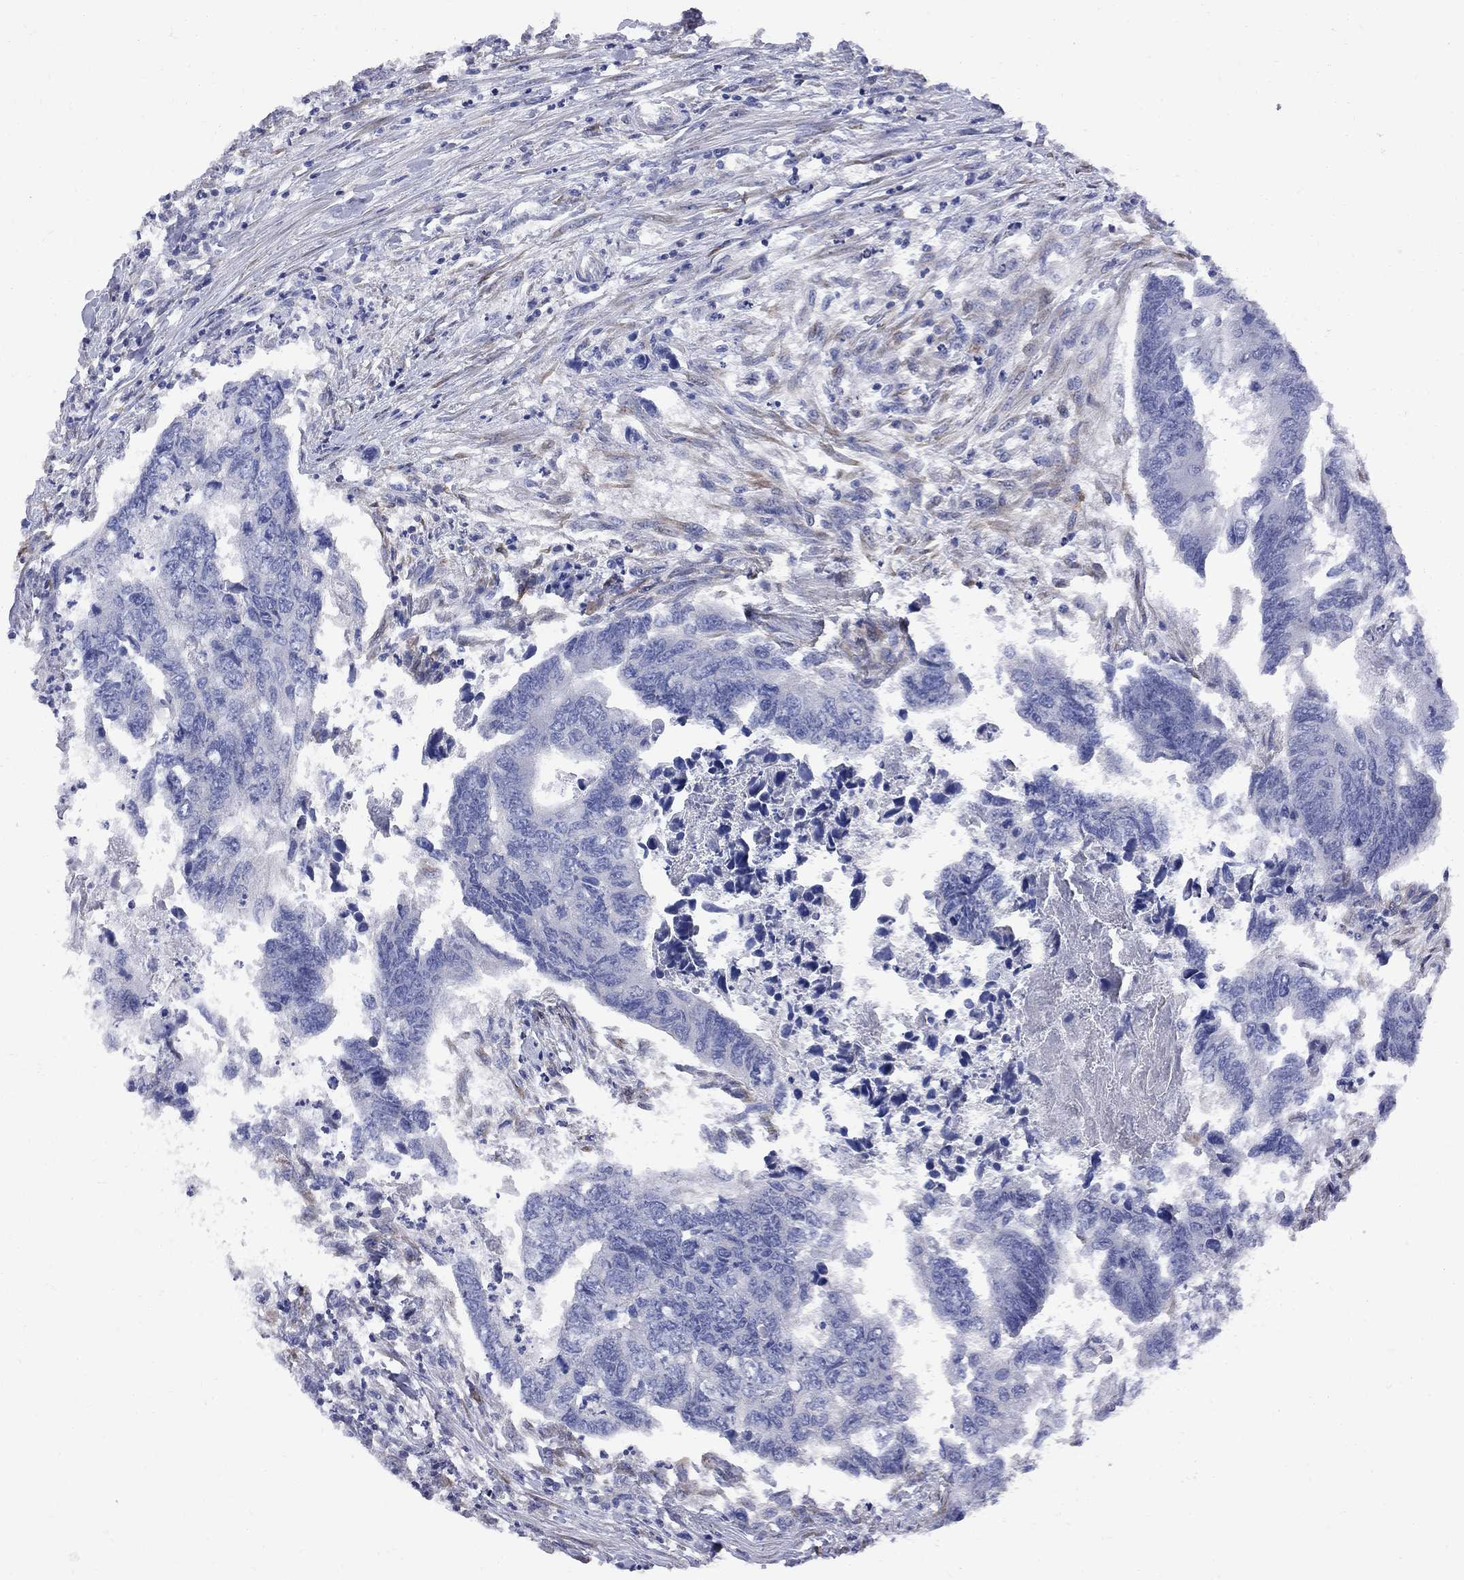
{"staining": {"intensity": "negative", "quantity": "none", "location": "none"}, "tissue": "colorectal cancer", "cell_type": "Tumor cells", "image_type": "cancer", "snomed": [{"axis": "morphology", "description": "Adenocarcinoma, NOS"}, {"axis": "topography", "description": "Colon"}], "caption": "Immunohistochemical staining of colorectal adenocarcinoma demonstrates no significant staining in tumor cells. Brightfield microscopy of immunohistochemistry (IHC) stained with DAB (brown) and hematoxylin (blue), captured at high magnification.", "gene": "MTHFR", "patient": {"sex": "female", "age": 65}}